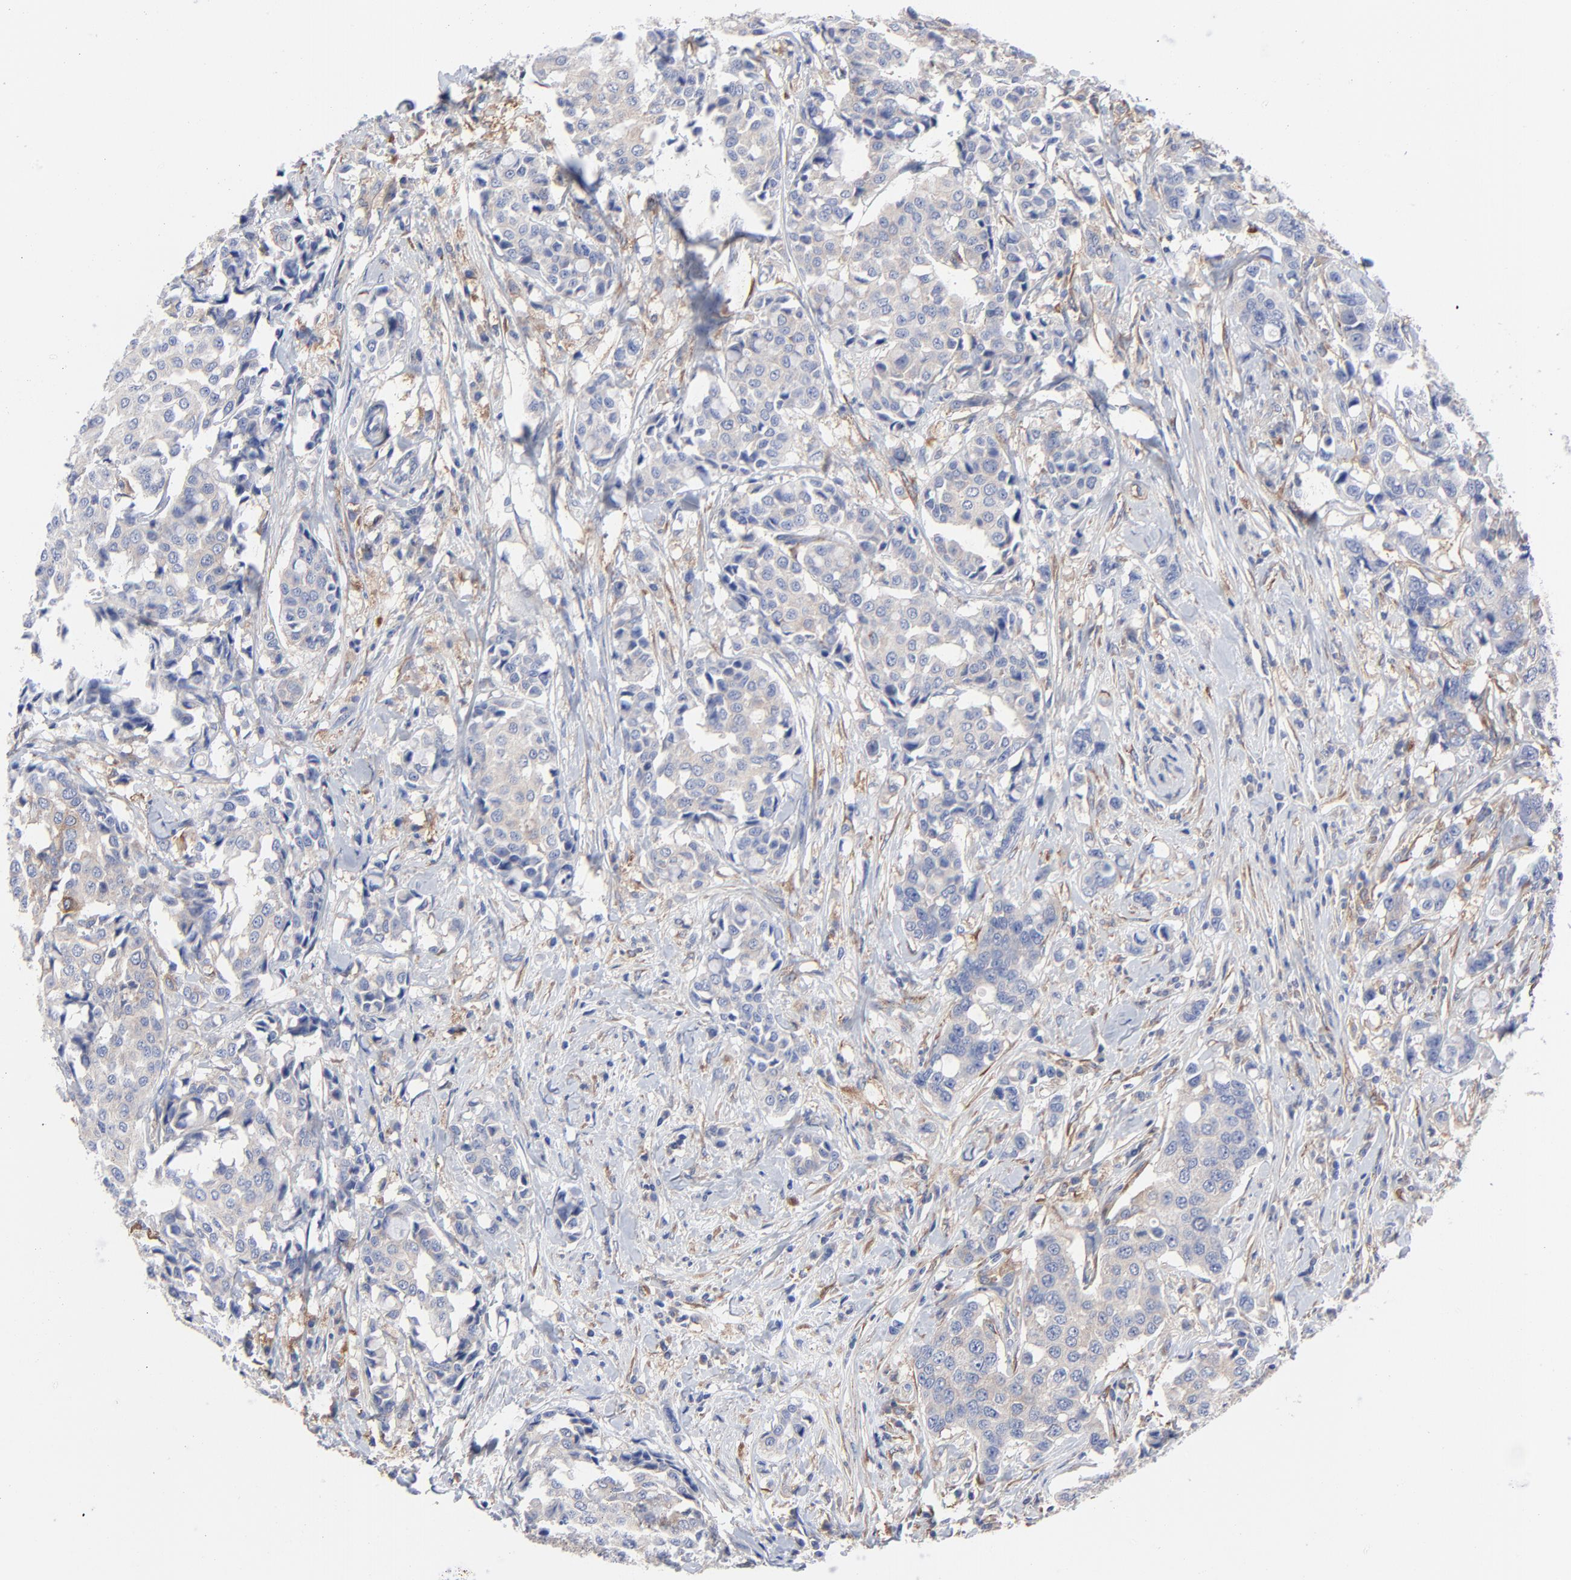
{"staining": {"intensity": "moderate", "quantity": ">75%", "location": "cytoplasmic/membranous"}, "tissue": "breast cancer", "cell_type": "Tumor cells", "image_type": "cancer", "snomed": [{"axis": "morphology", "description": "Duct carcinoma"}, {"axis": "topography", "description": "Breast"}], "caption": "Protein analysis of breast cancer tissue shows moderate cytoplasmic/membranous staining in approximately >75% of tumor cells.", "gene": "STAT2", "patient": {"sex": "female", "age": 27}}